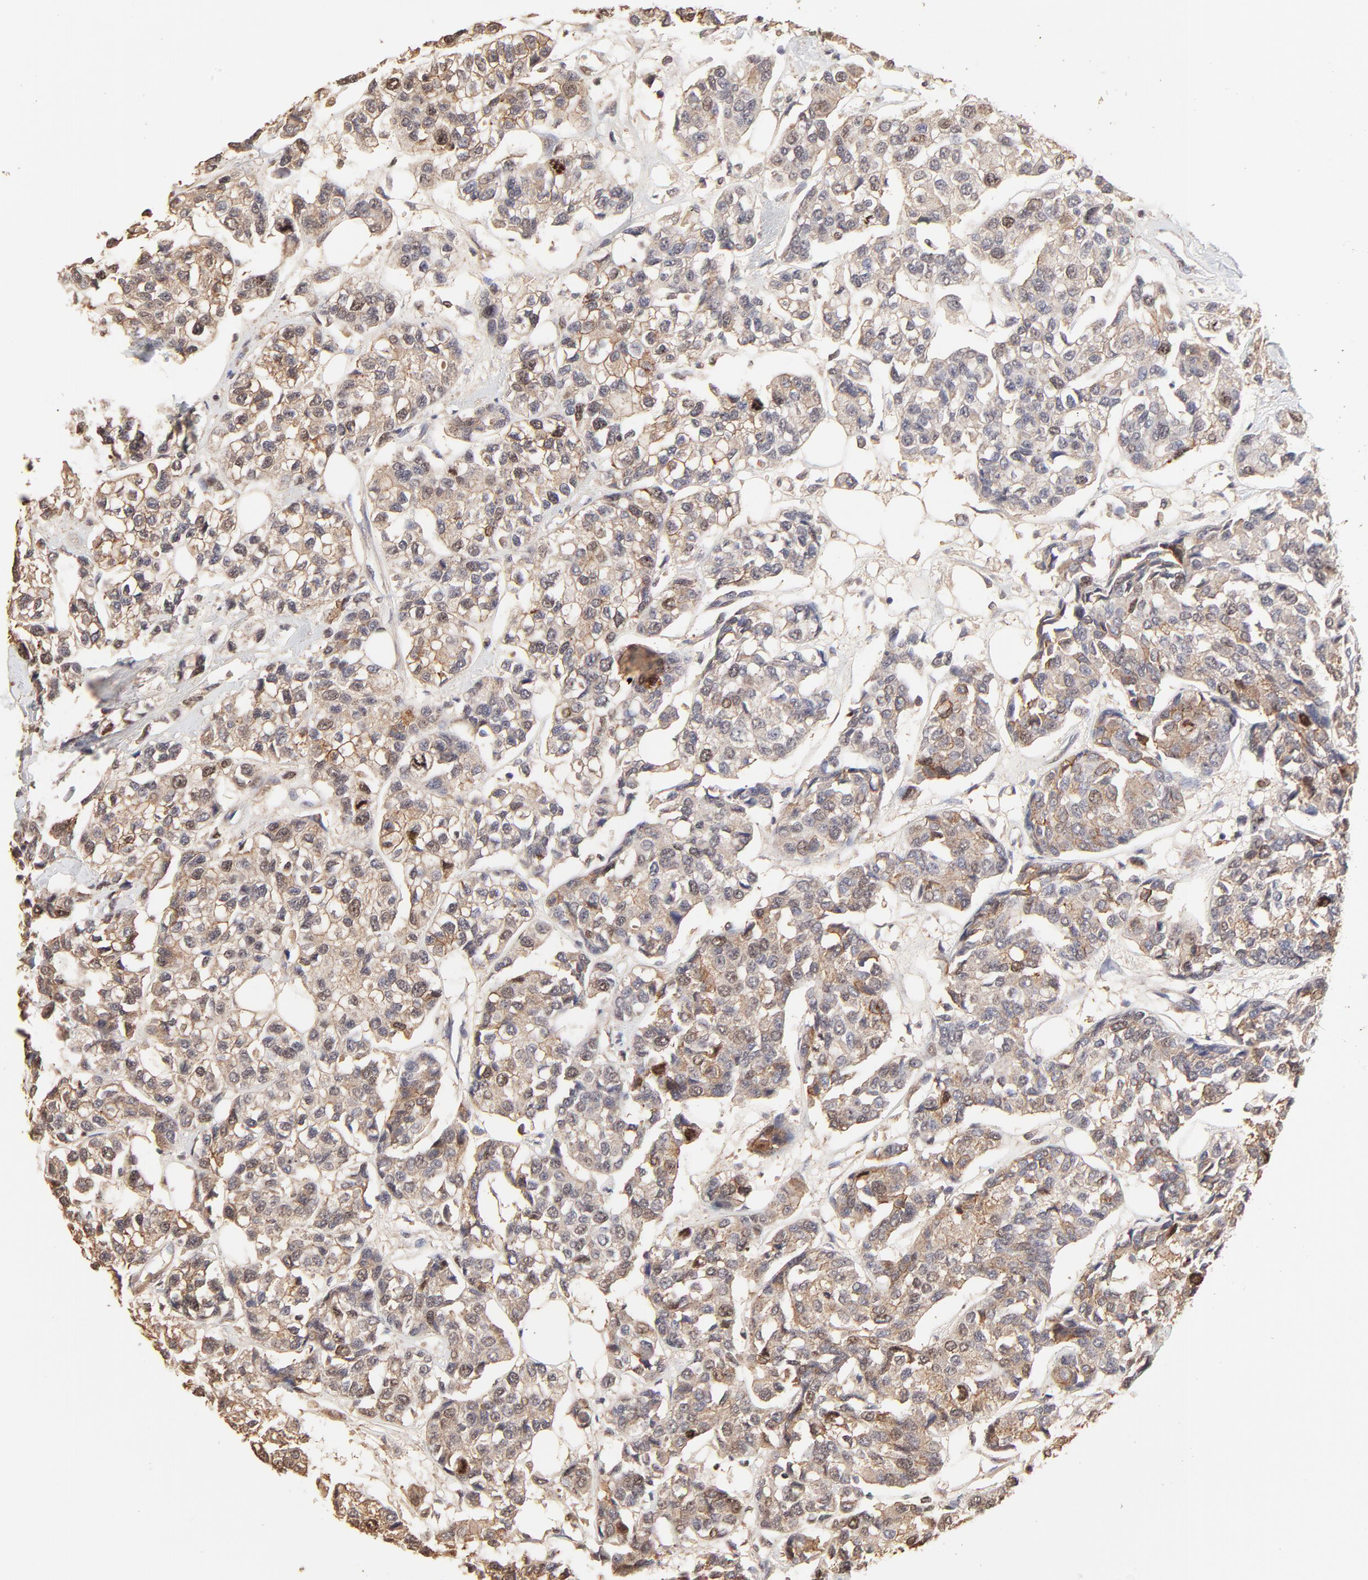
{"staining": {"intensity": "weak", "quantity": "<25%", "location": "nuclear"}, "tissue": "breast cancer", "cell_type": "Tumor cells", "image_type": "cancer", "snomed": [{"axis": "morphology", "description": "Duct carcinoma"}, {"axis": "topography", "description": "Breast"}], "caption": "Breast cancer (intraductal carcinoma) was stained to show a protein in brown. There is no significant expression in tumor cells.", "gene": "BIRC5", "patient": {"sex": "female", "age": 51}}